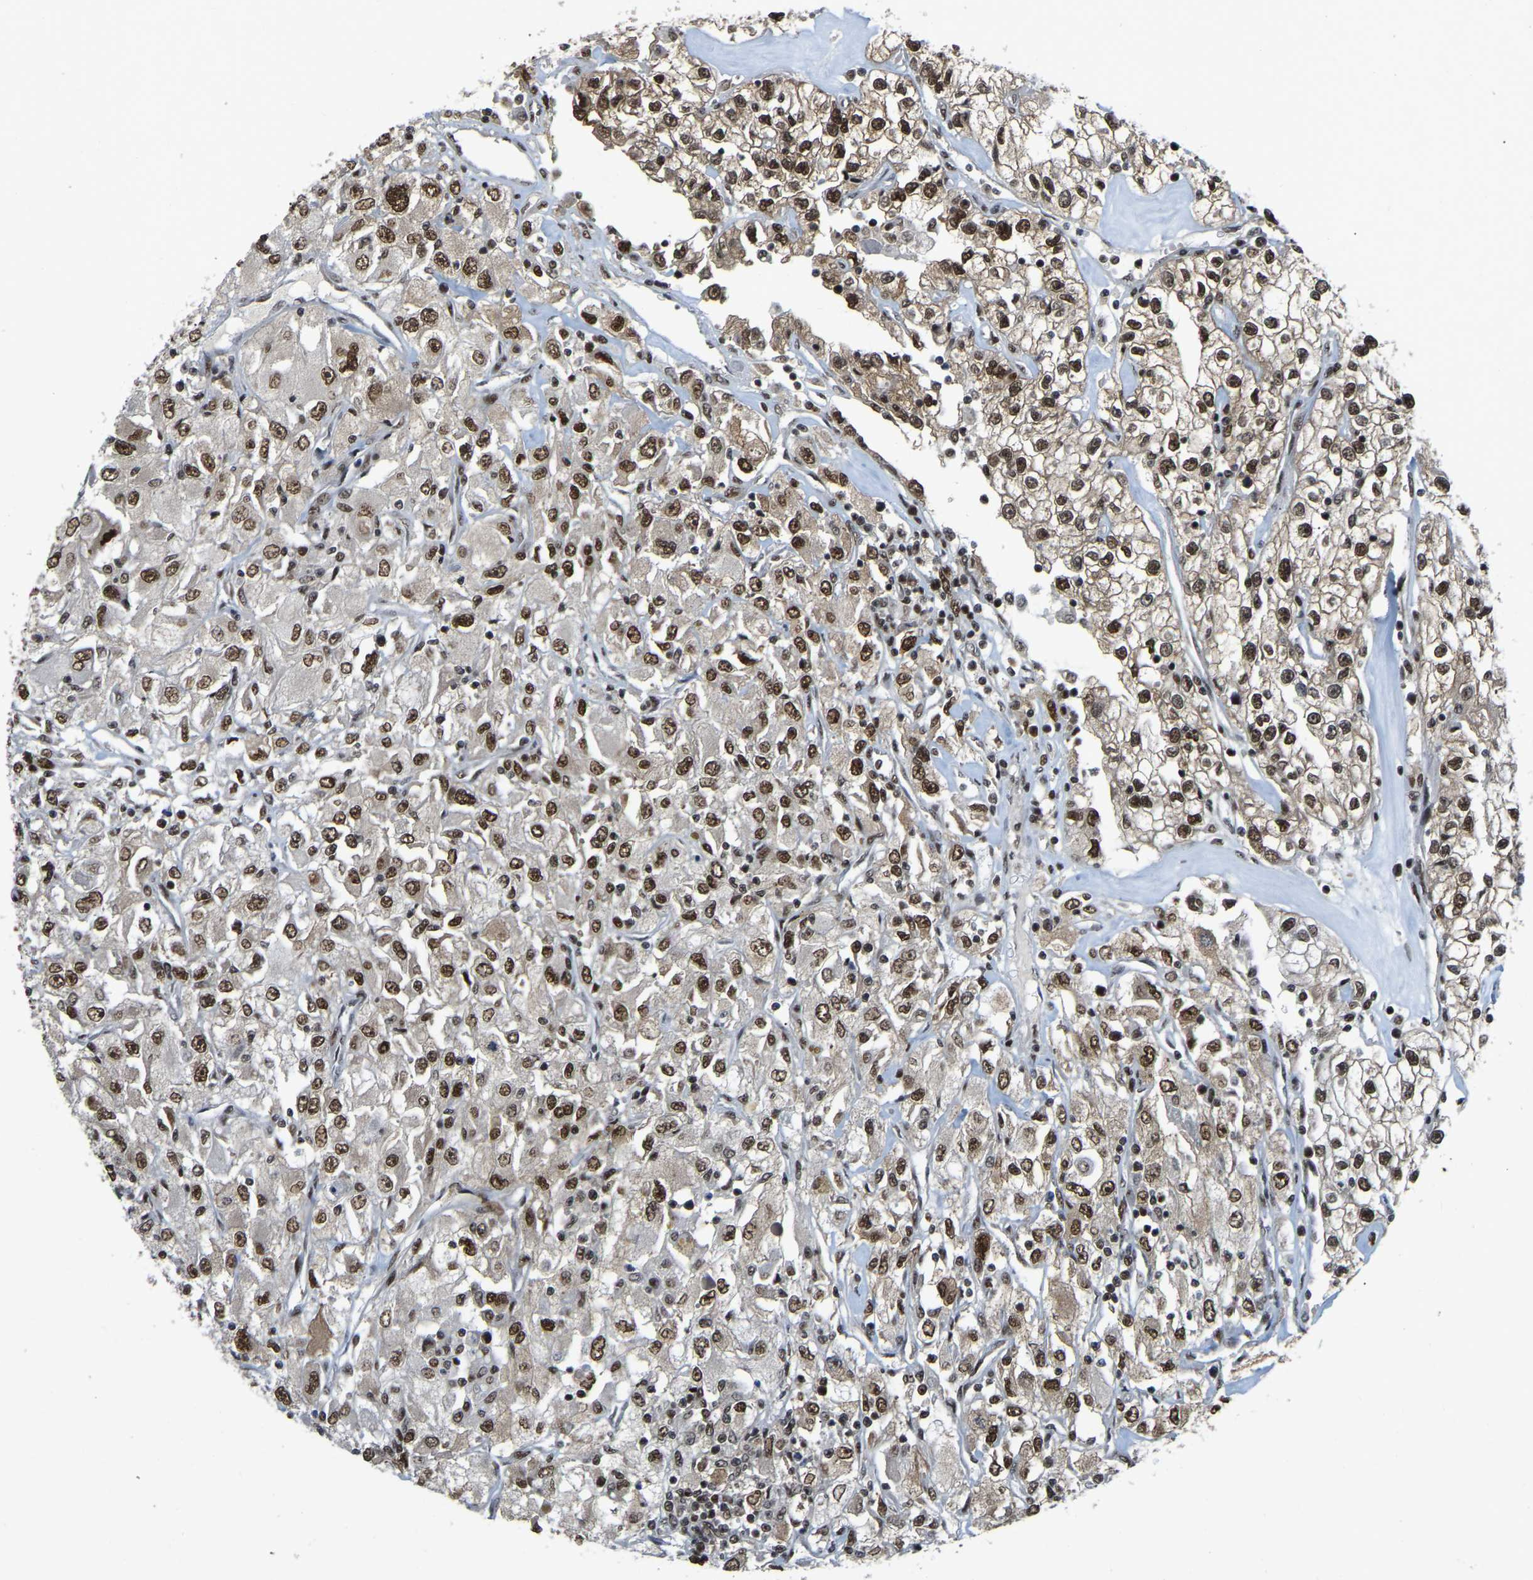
{"staining": {"intensity": "moderate", "quantity": ">75%", "location": "nuclear"}, "tissue": "renal cancer", "cell_type": "Tumor cells", "image_type": "cancer", "snomed": [{"axis": "morphology", "description": "Adenocarcinoma, NOS"}, {"axis": "topography", "description": "Kidney"}], "caption": "An IHC micrograph of tumor tissue is shown. Protein staining in brown shows moderate nuclear positivity in adenocarcinoma (renal) within tumor cells.", "gene": "TBL1XR1", "patient": {"sex": "female", "age": 52}}